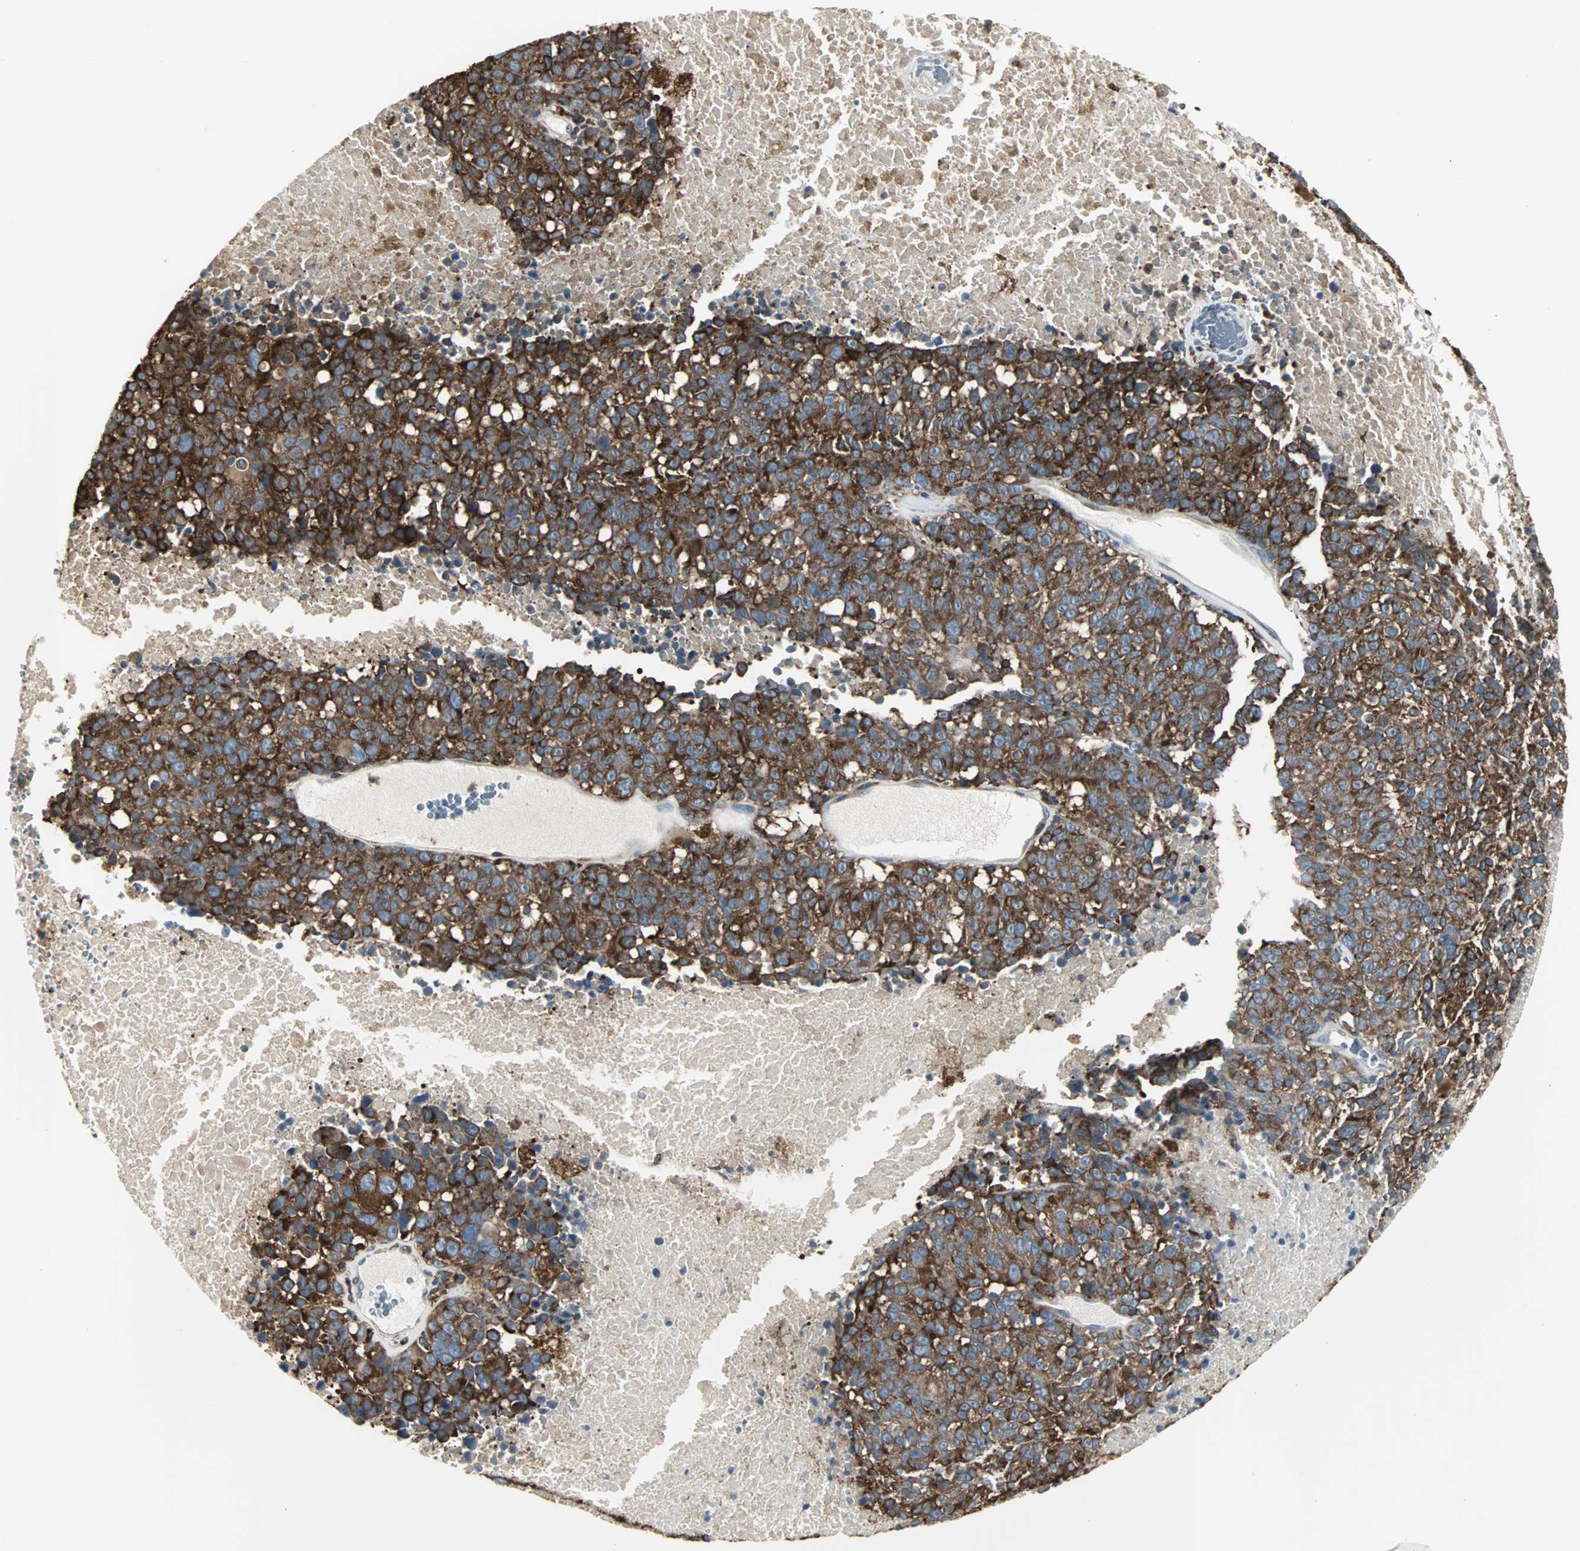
{"staining": {"intensity": "strong", "quantity": ">75%", "location": "cytoplasmic/membranous"}, "tissue": "melanoma", "cell_type": "Tumor cells", "image_type": "cancer", "snomed": [{"axis": "morphology", "description": "Malignant melanoma, Metastatic site"}, {"axis": "topography", "description": "Cerebral cortex"}], "caption": "An image showing strong cytoplasmic/membranous staining in about >75% of tumor cells in melanoma, as visualized by brown immunohistochemical staining.", "gene": "LRRFIP1", "patient": {"sex": "female", "age": 52}}